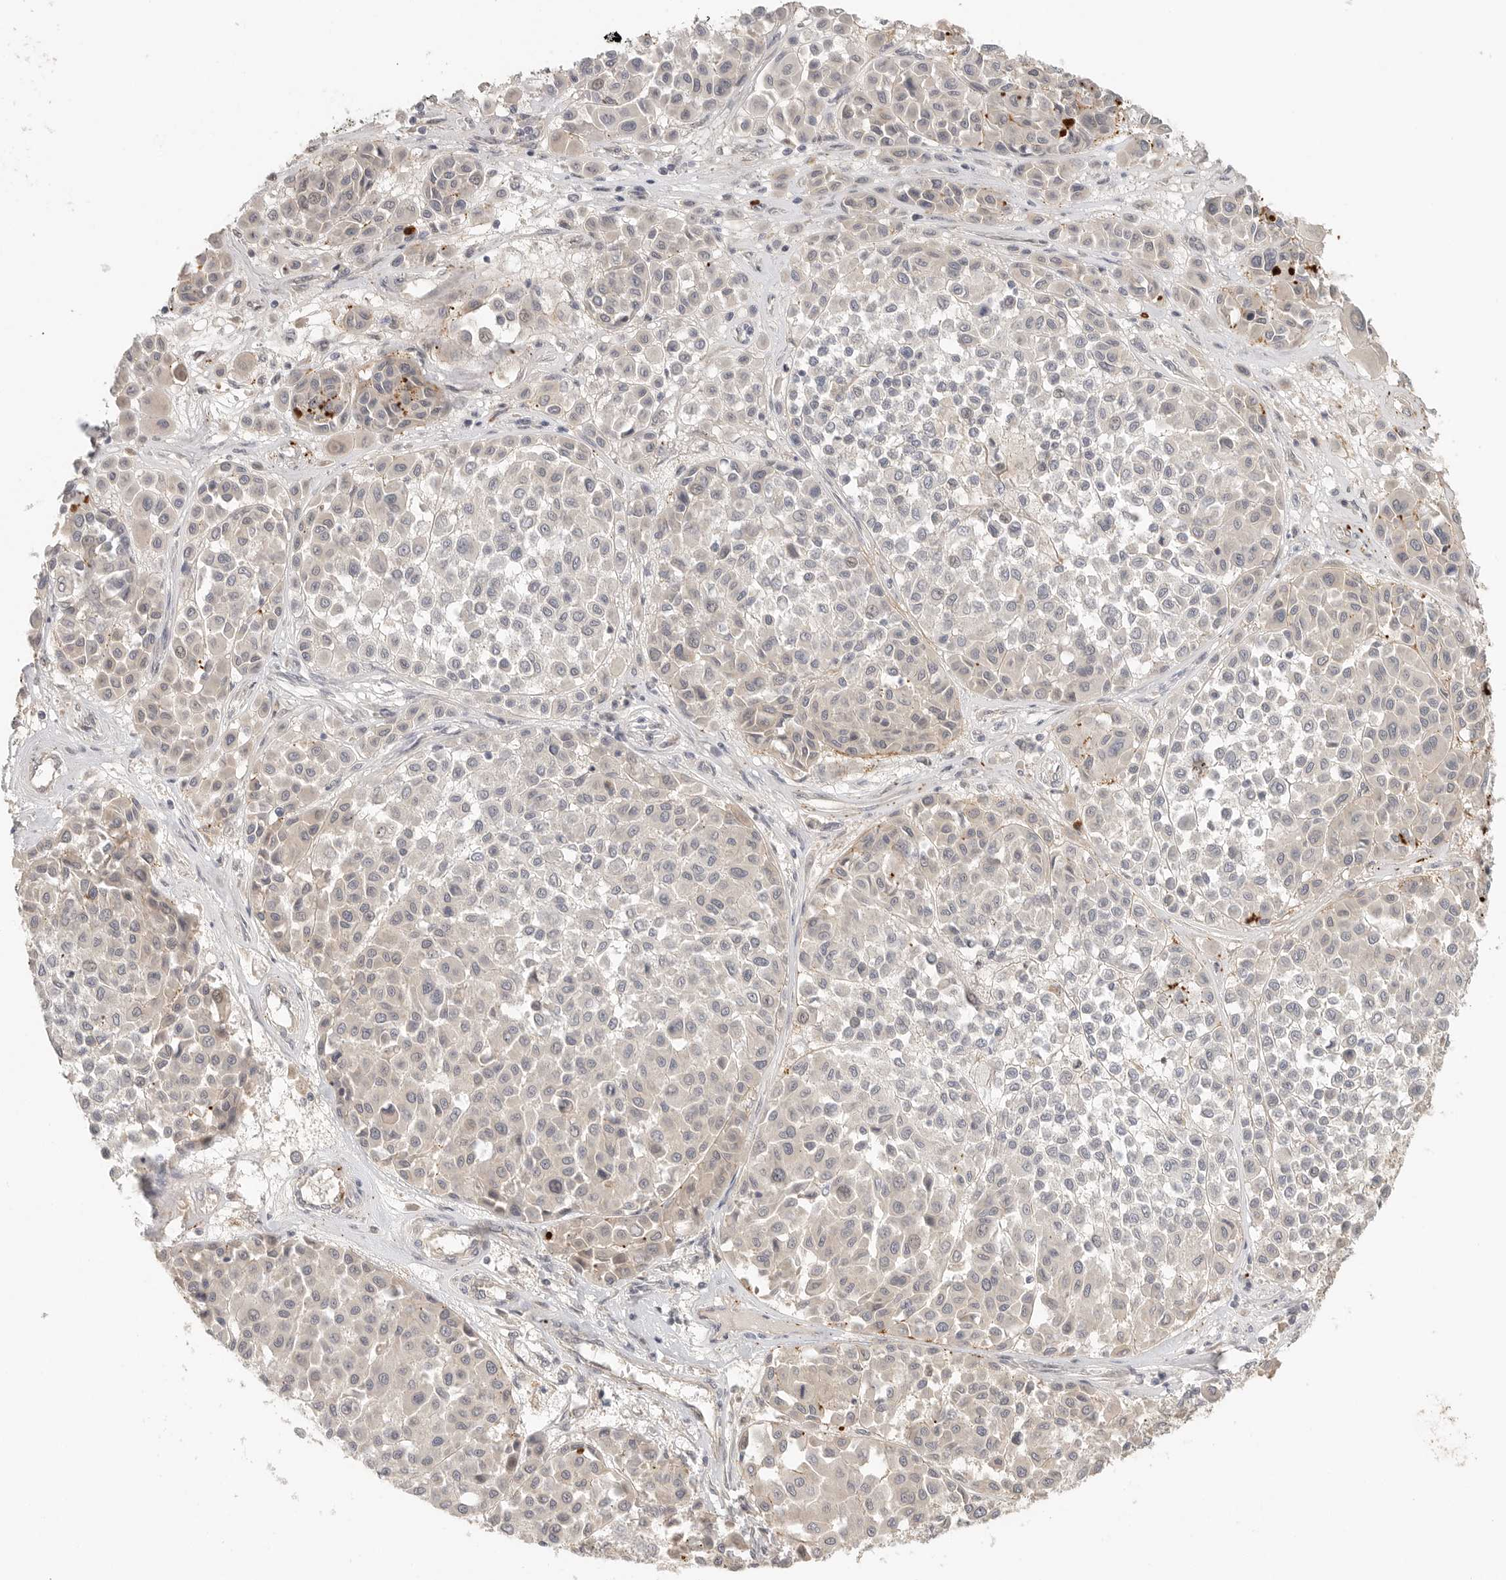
{"staining": {"intensity": "negative", "quantity": "none", "location": "none"}, "tissue": "melanoma", "cell_type": "Tumor cells", "image_type": "cancer", "snomed": [{"axis": "morphology", "description": "Malignant melanoma, Metastatic site"}, {"axis": "topography", "description": "Soft tissue"}], "caption": "Immunohistochemistry (IHC) photomicrograph of neoplastic tissue: human malignant melanoma (metastatic site) stained with DAB shows no significant protein expression in tumor cells.", "gene": "HDAC6", "patient": {"sex": "male", "age": 41}}